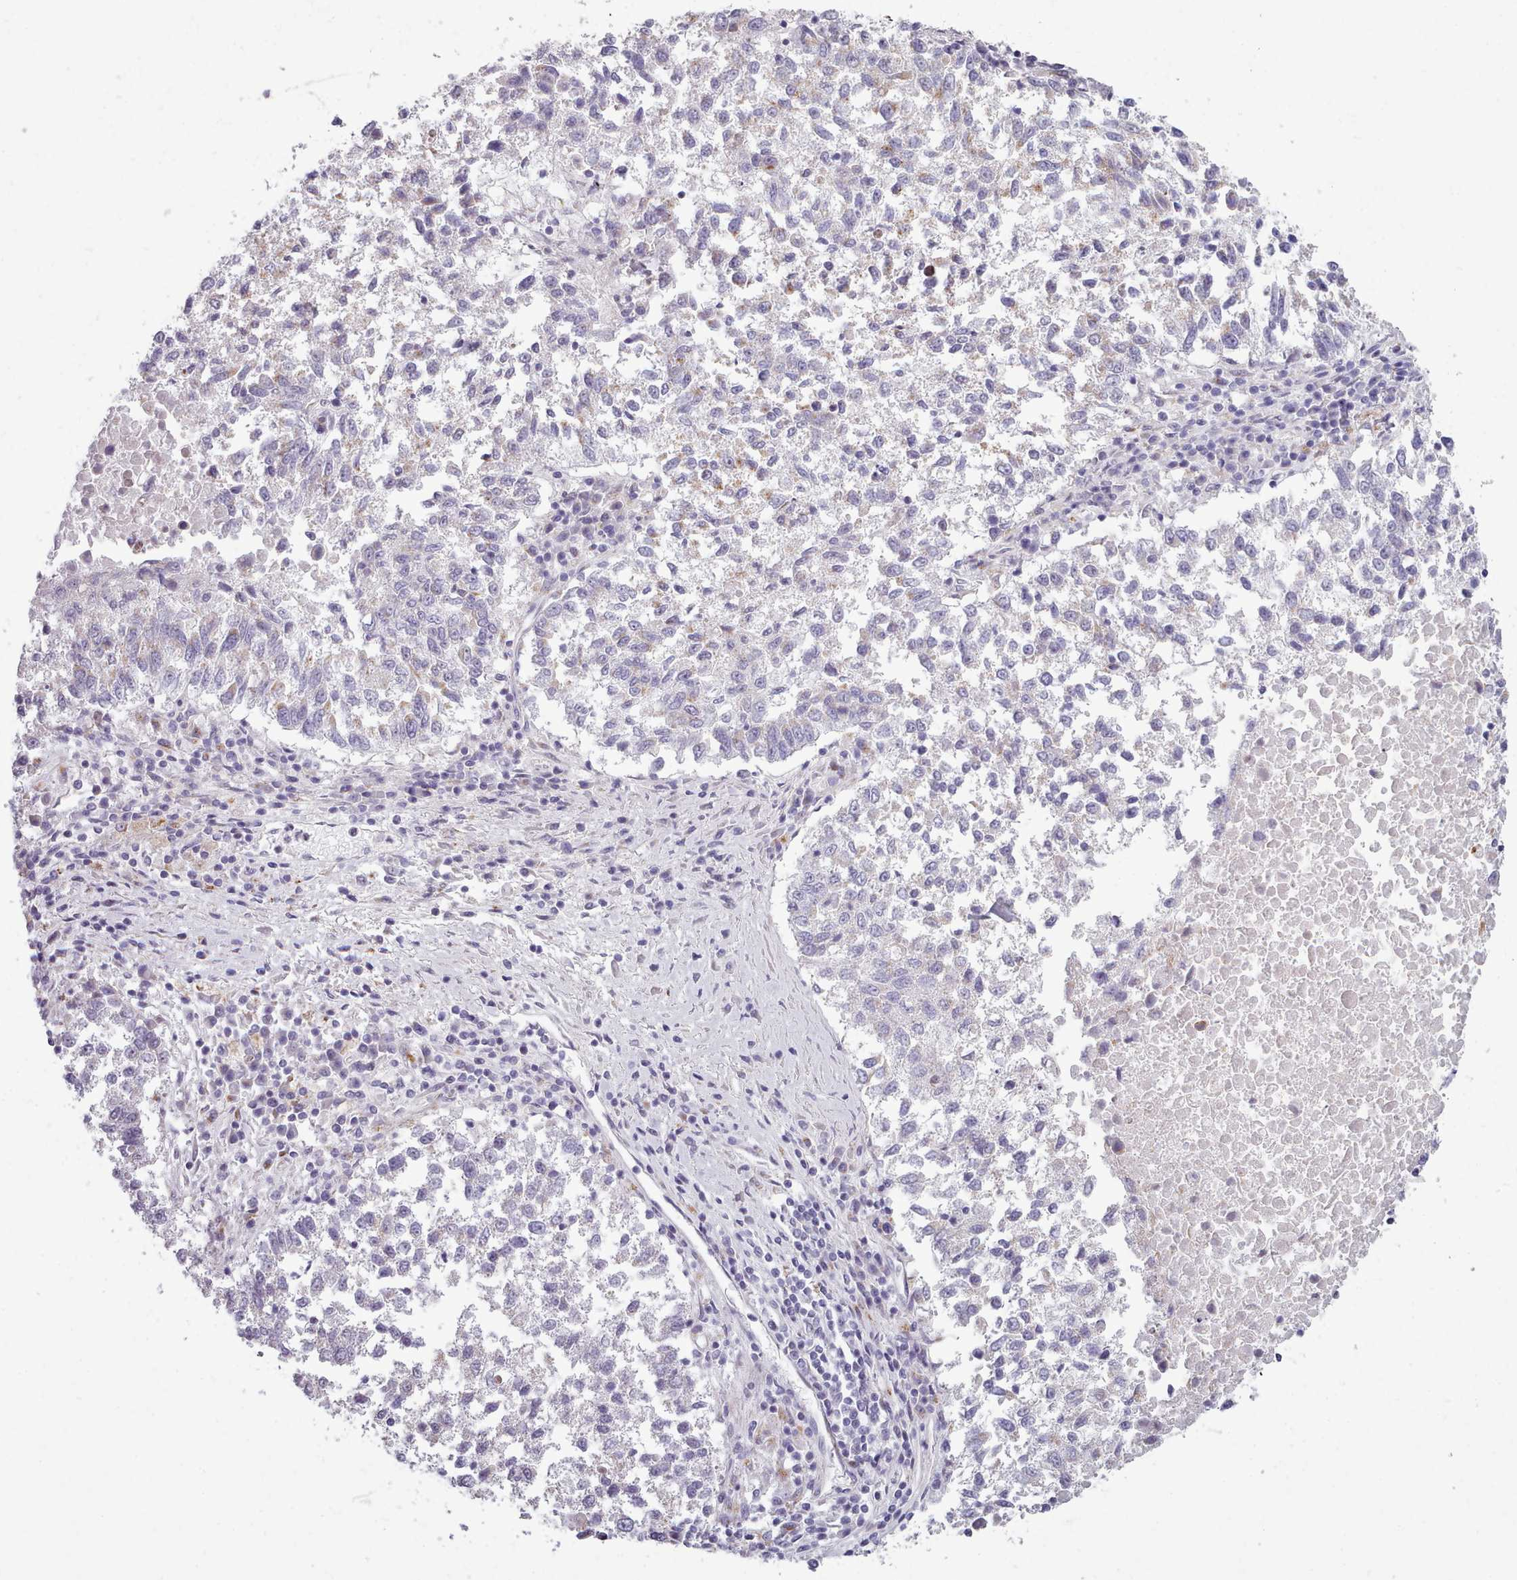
{"staining": {"intensity": "negative", "quantity": "none", "location": "none"}, "tissue": "lung cancer", "cell_type": "Tumor cells", "image_type": "cancer", "snomed": [{"axis": "morphology", "description": "Squamous cell carcinoma, NOS"}, {"axis": "topography", "description": "Lung"}], "caption": "The photomicrograph demonstrates no staining of tumor cells in lung cancer (squamous cell carcinoma).", "gene": "SLC52A3", "patient": {"sex": "male", "age": 73}}